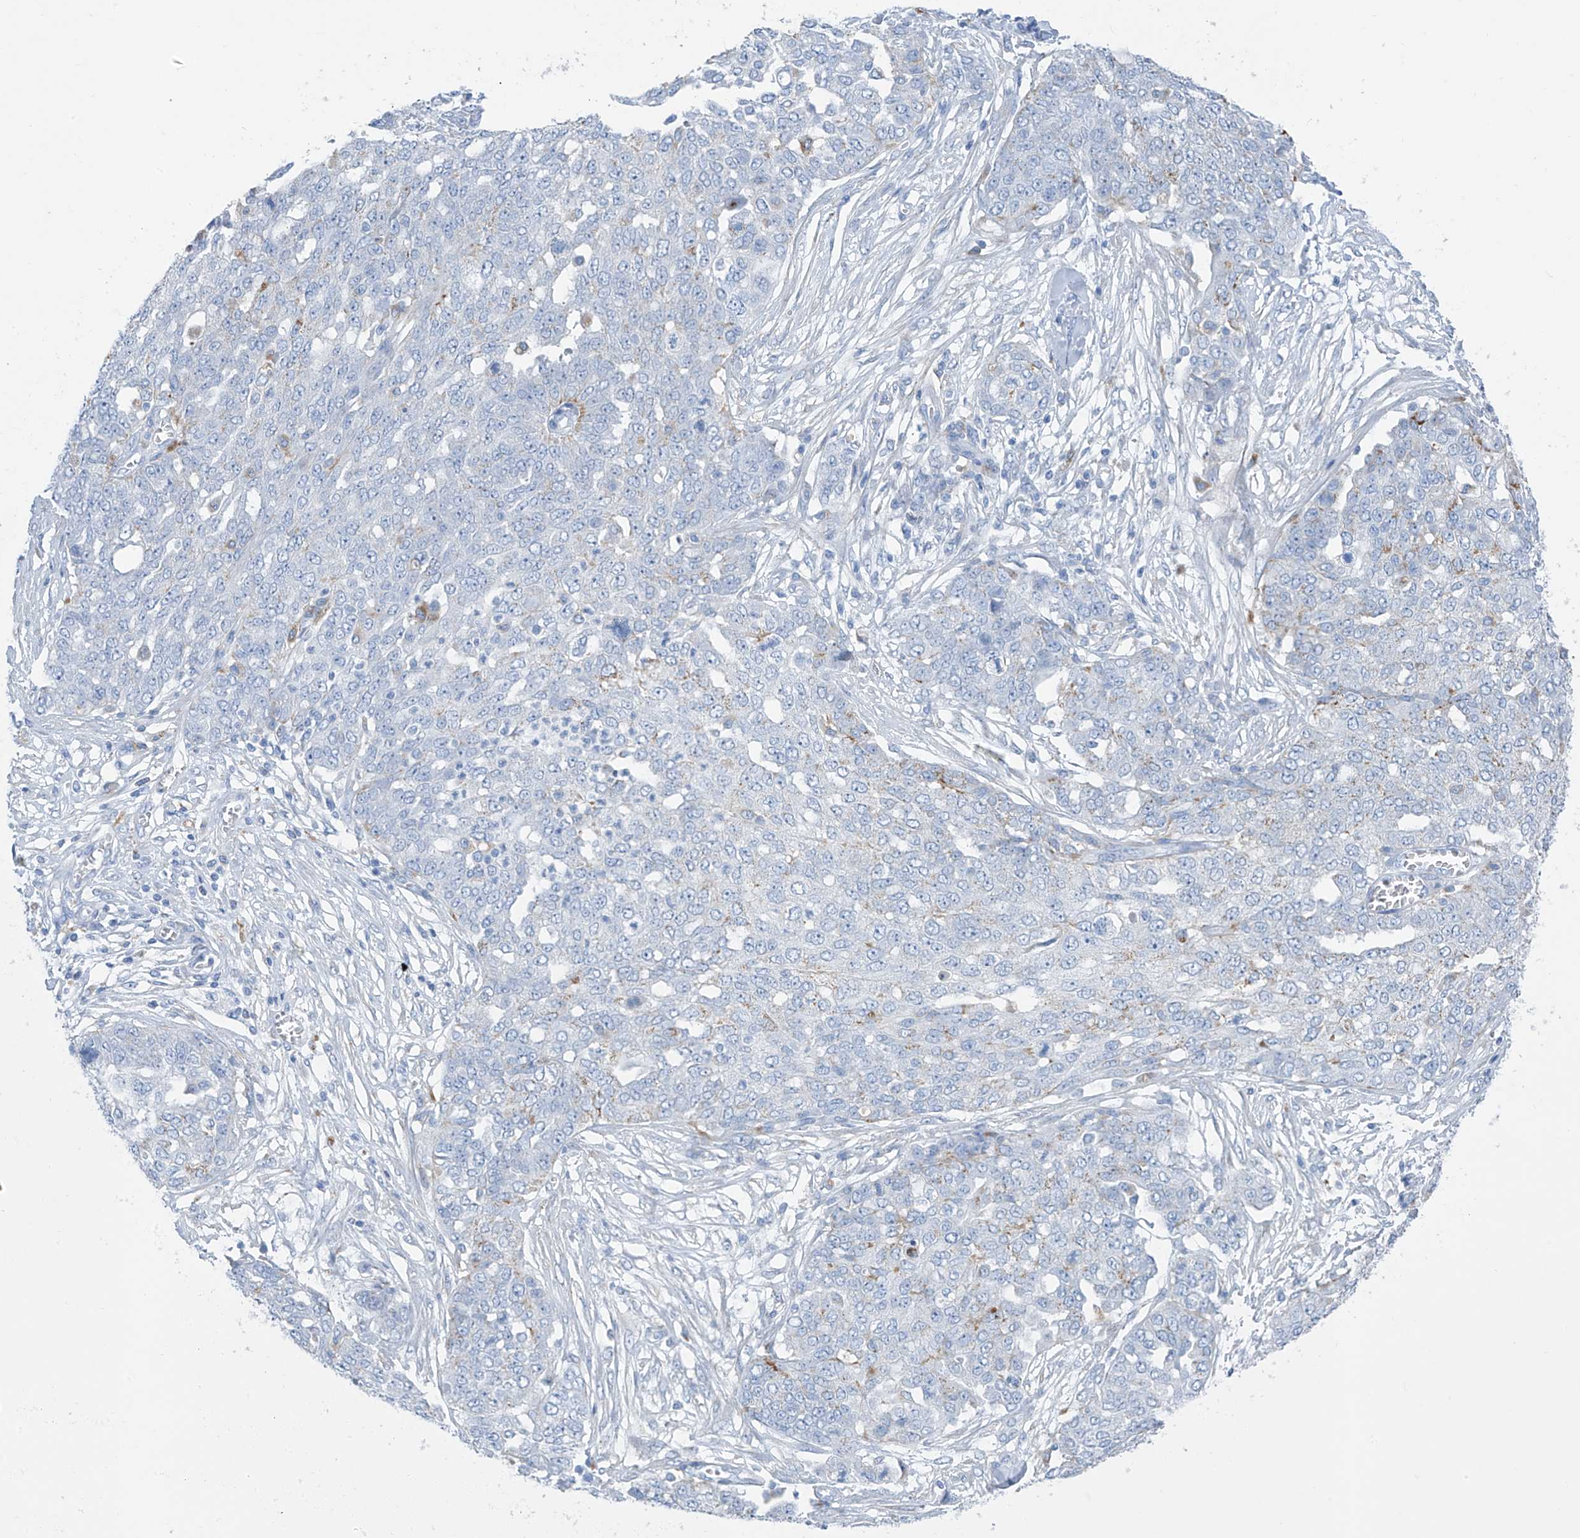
{"staining": {"intensity": "weak", "quantity": "<25%", "location": "cytoplasmic/membranous"}, "tissue": "ovarian cancer", "cell_type": "Tumor cells", "image_type": "cancer", "snomed": [{"axis": "morphology", "description": "Cystadenocarcinoma, serous, NOS"}, {"axis": "topography", "description": "Soft tissue"}, {"axis": "topography", "description": "Ovary"}], "caption": "This is a image of immunohistochemistry (IHC) staining of ovarian cancer (serous cystadenocarcinoma), which shows no positivity in tumor cells.", "gene": "GLMP", "patient": {"sex": "female", "age": 57}}